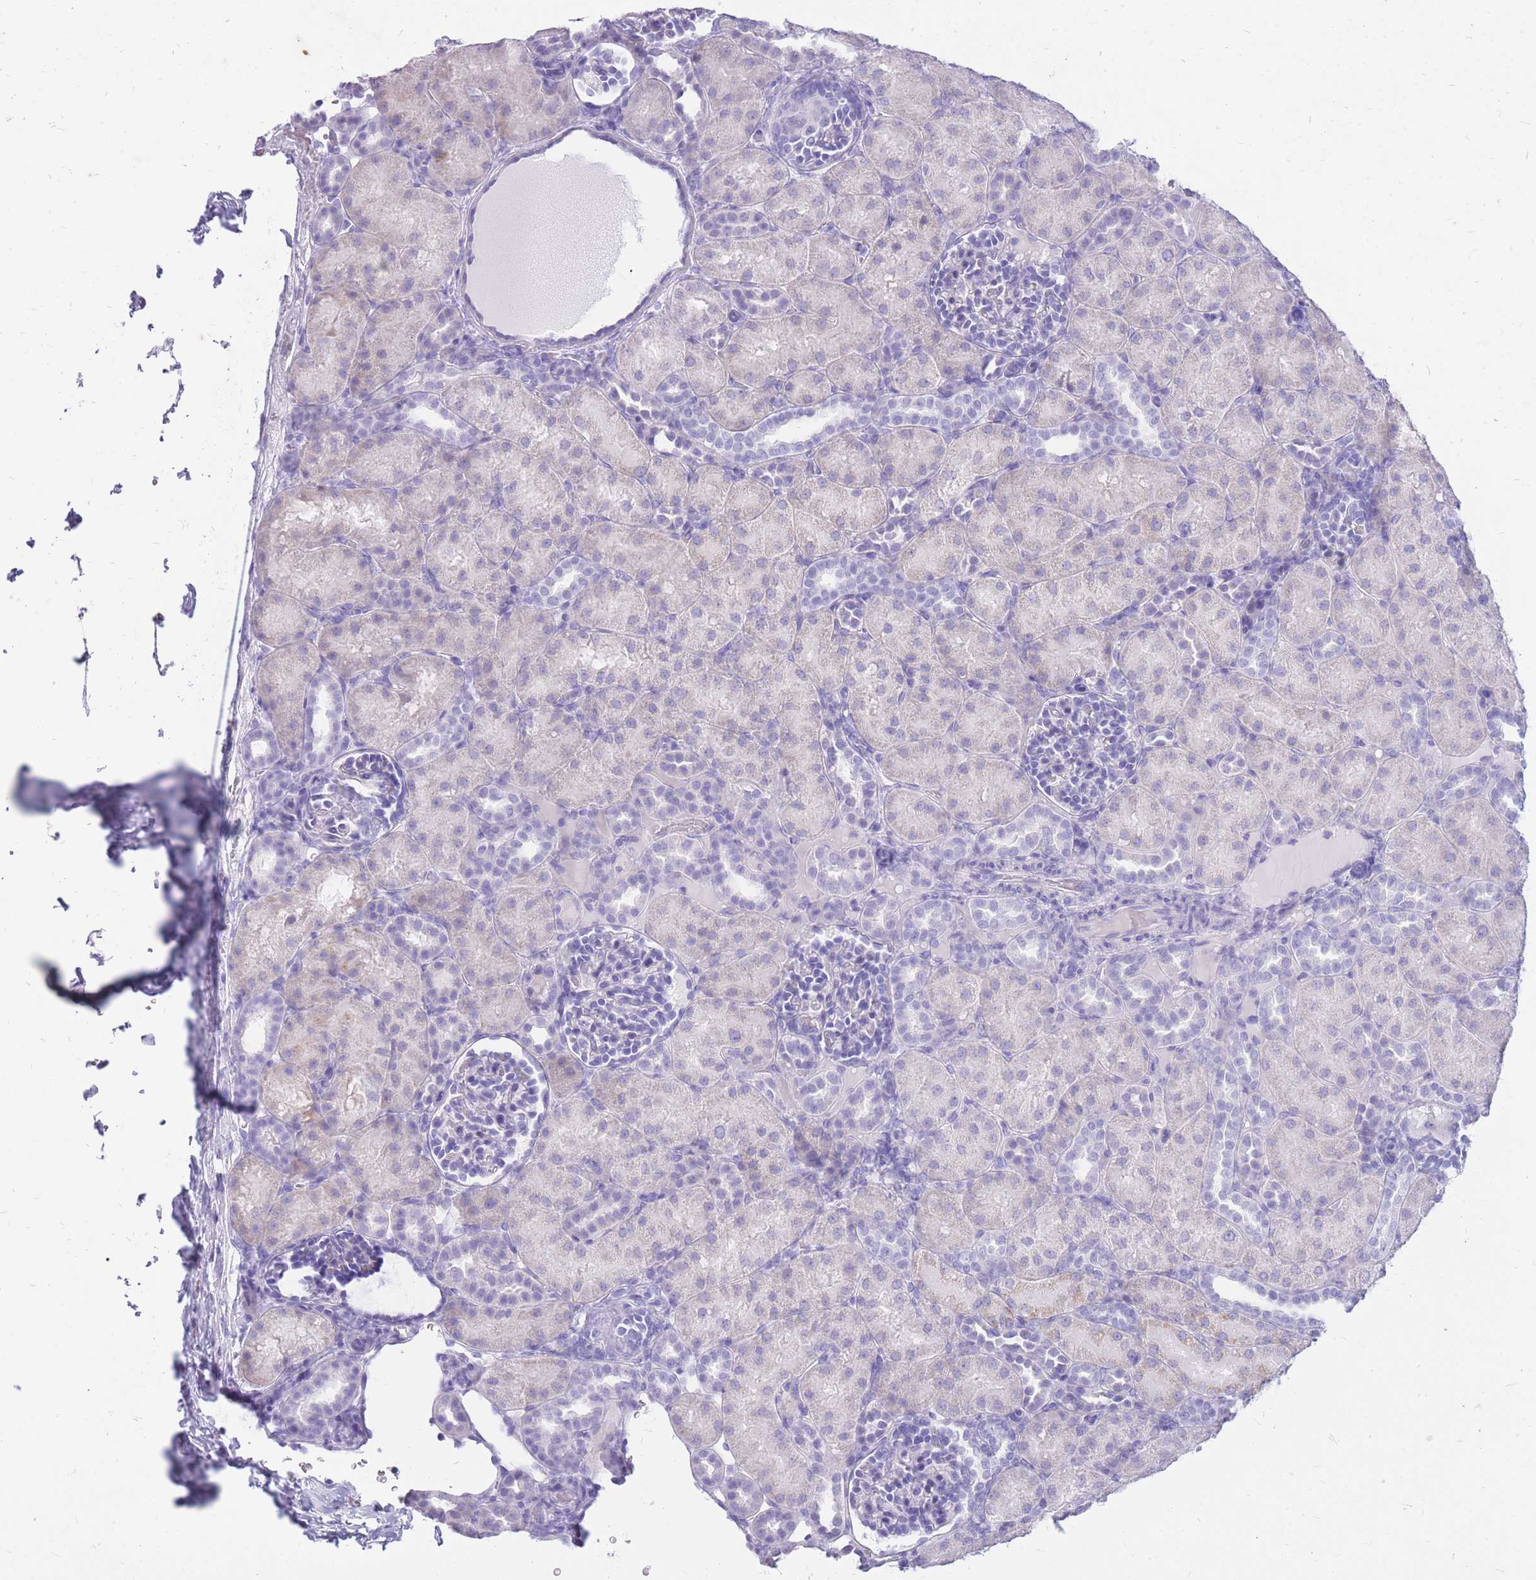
{"staining": {"intensity": "negative", "quantity": "none", "location": "none"}, "tissue": "kidney", "cell_type": "Cells in glomeruli", "image_type": "normal", "snomed": [{"axis": "morphology", "description": "Normal tissue, NOS"}, {"axis": "topography", "description": "Kidney"}], "caption": "IHC micrograph of unremarkable kidney: human kidney stained with DAB (3,3'-diaminobenzidine) exhibits no significant protein expression in cells in glomeruli. The staining is performed using DAB brown chromogen with nuclei counter-stained in using hematoxylin.", "gene": "CYP21A2", "patient": {"sex": "male", "age": 1}}